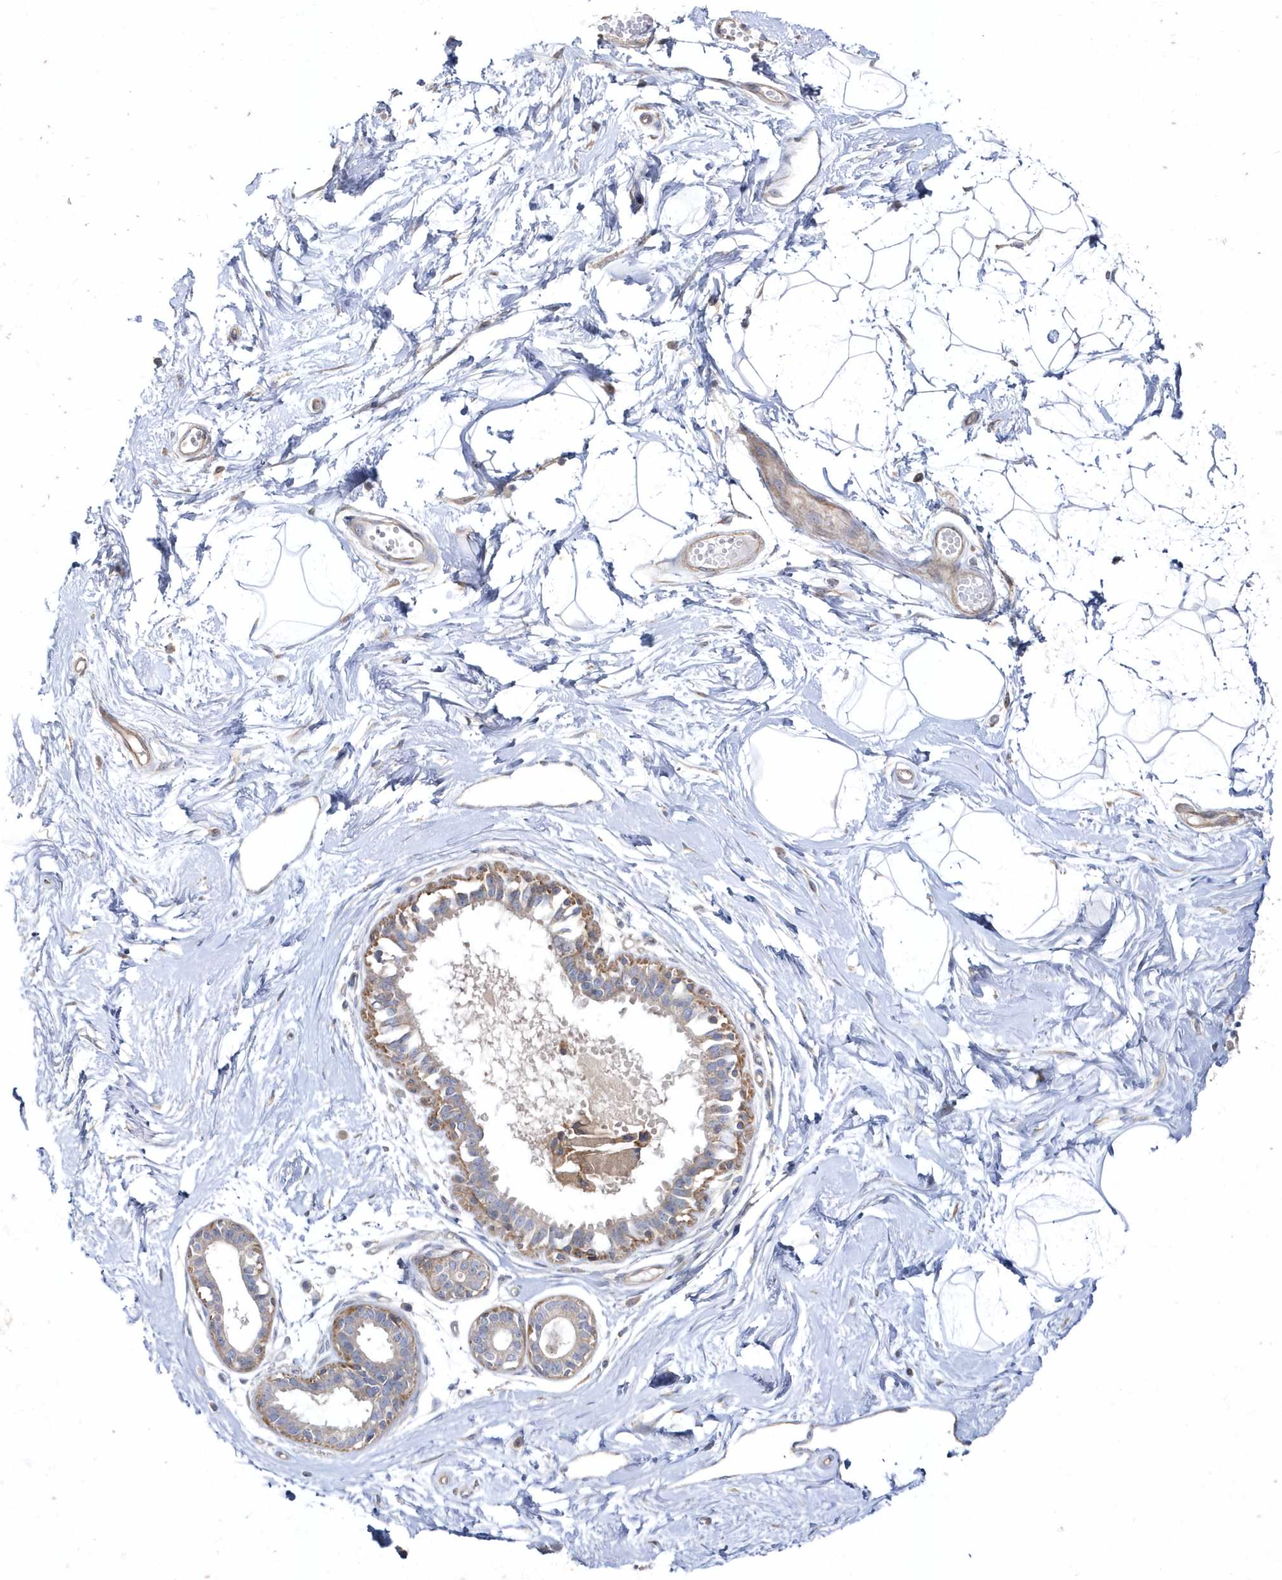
{"staining": {"intensity": "negative", "quantity": "none", "location": "none"}, "tissue": "breast", "cell_type": "Adipocytes", "image_type": "normal", "snomed": [{"axis": "morphology", "description": "Normal tissue, NOS"}, {"axis": "topography", "description": "Breast"}], "caption": "Immunohistochemistry (IHC) histopathology image of normal breast: breast stained with DAB displays no significant protein positivity in adipocytes.", "gene": "LEXM", "patient": {"sex": "female", "age": 45}}